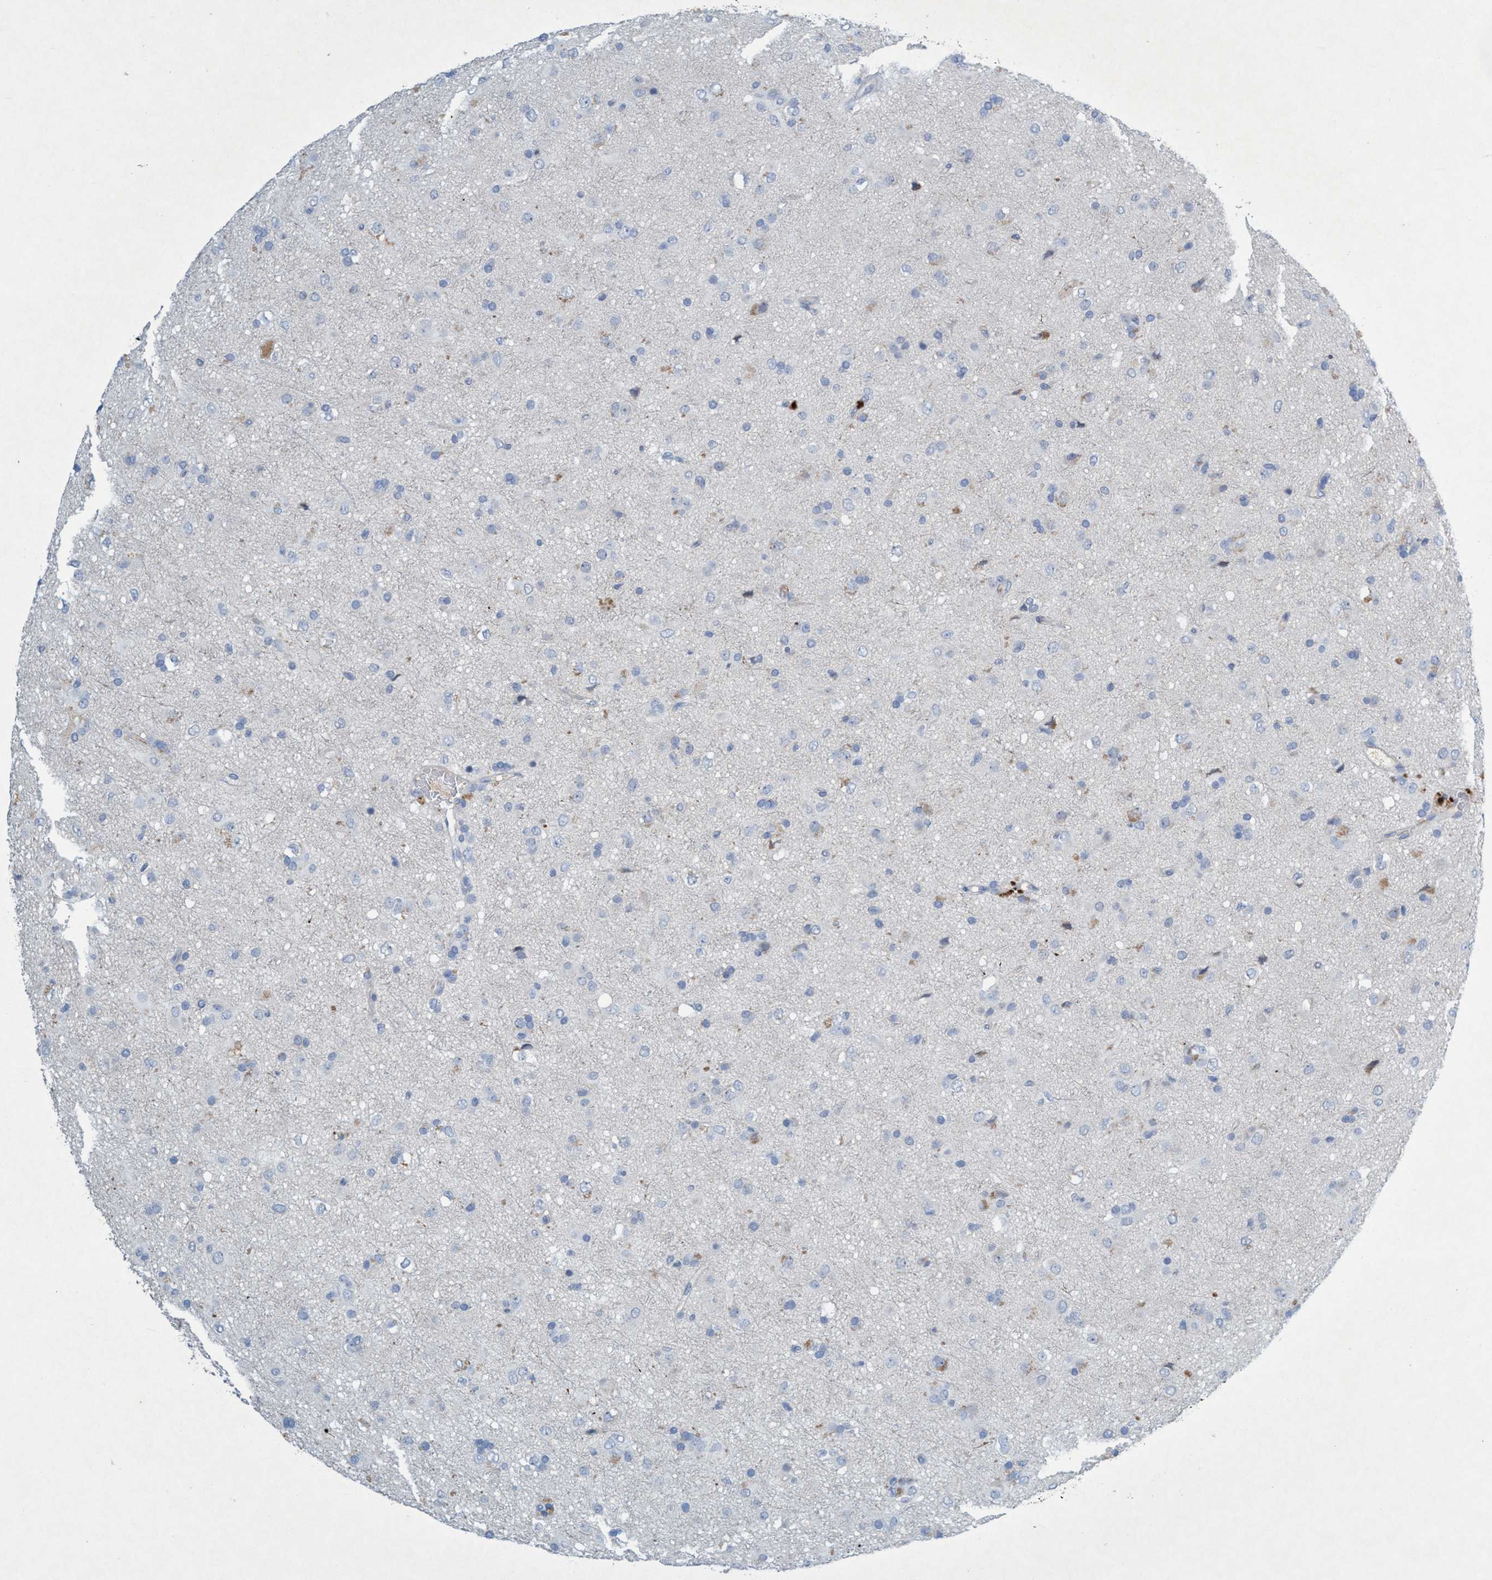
{"staining": {"intensity": "negative", "quantity": "none", "location": "none"}, "tissue": "glioma", "cell_type": "Tumor cells", "image_type": "cancer", "snomed": [{"axis": "morphology", "description": "Glioma, malignant, Low grade"}, {"axis": "topography", "description": "Brain"}], "caption": "DAB (3,3'-diaminobenzidine) immunohistochemical staining of human glioma reveals no significant staining in tumor cells.", "gene": "RNF208", "patient": {"sex": "male", "age": 65}}